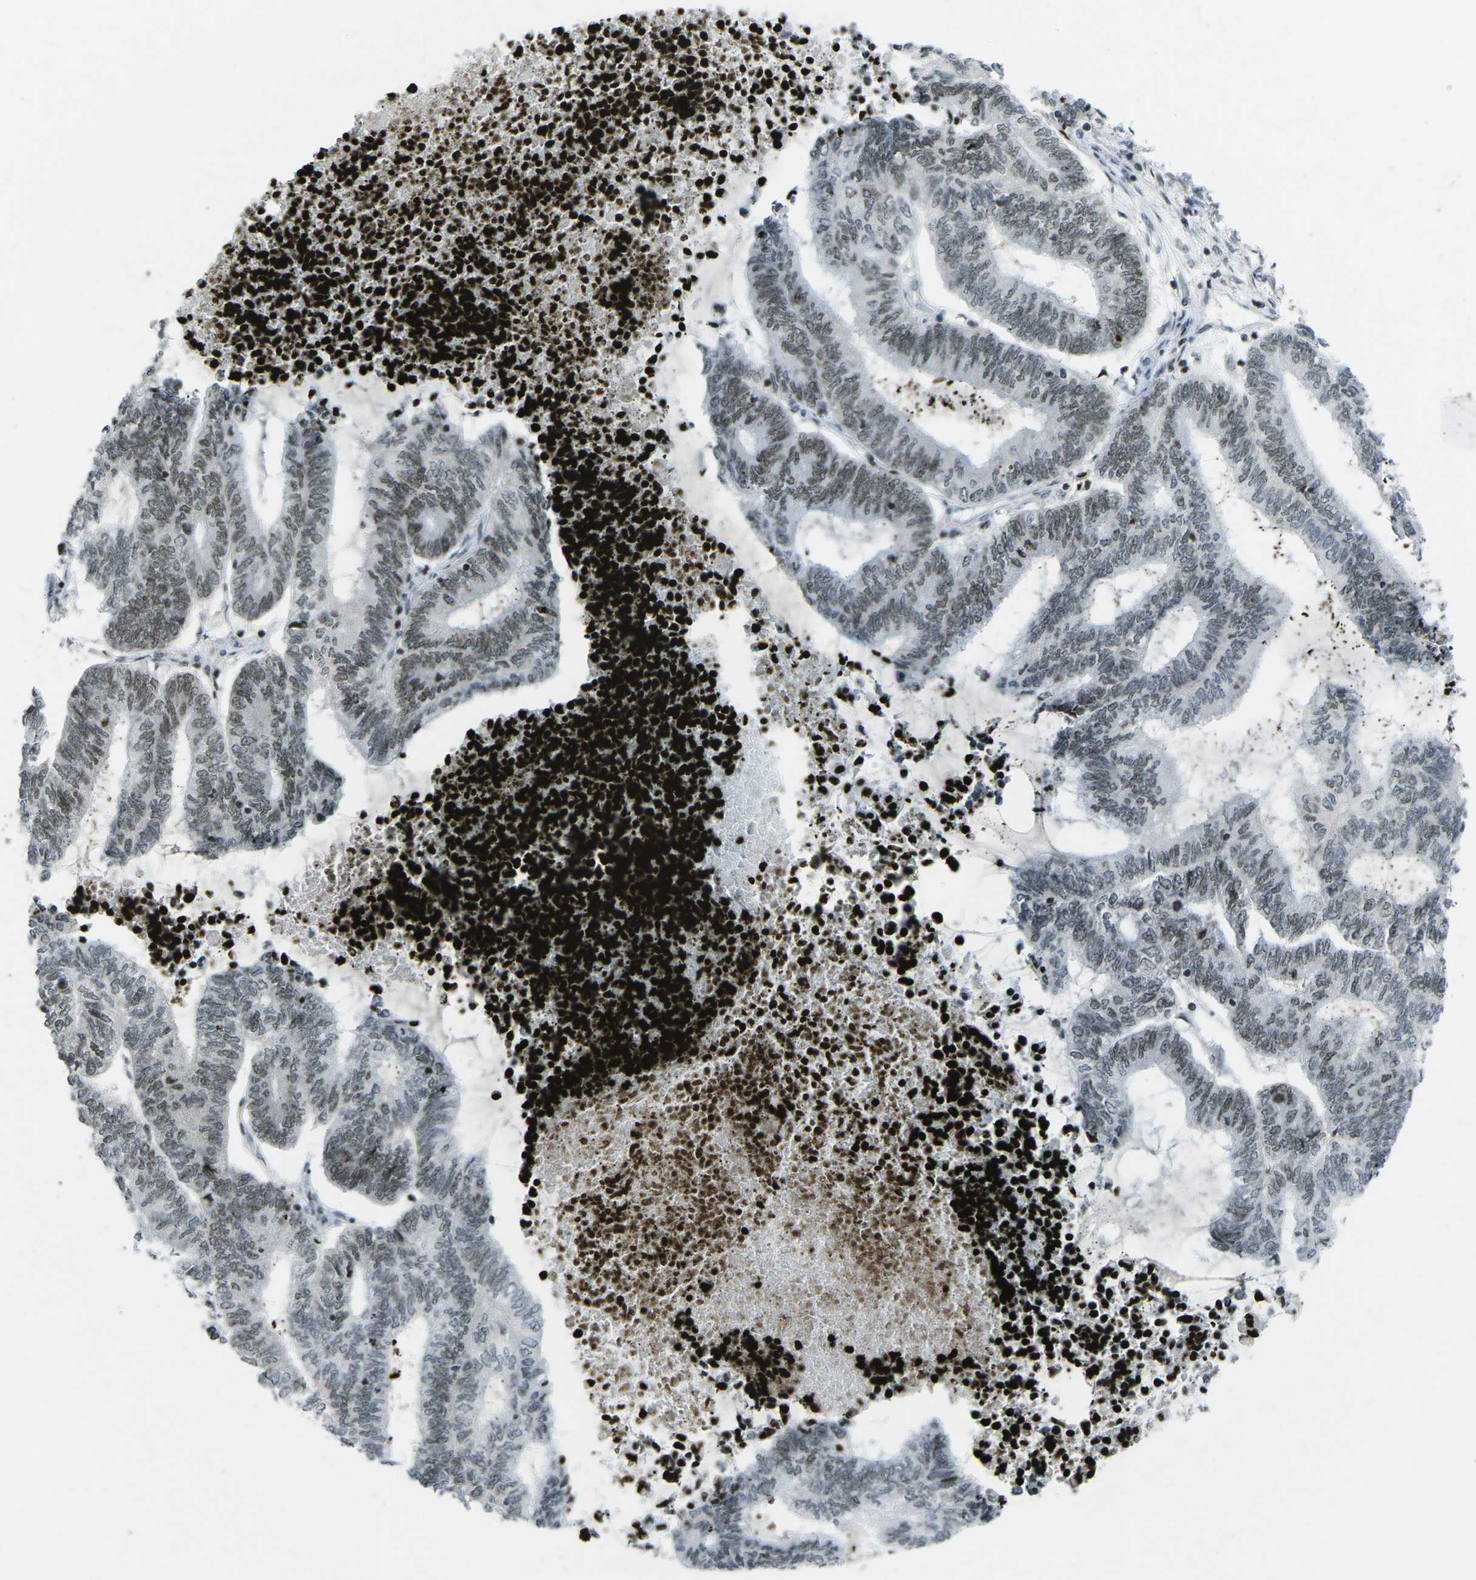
{"staining": {"intensity": "moderate", "quantity": "25%-75%", "location": "nuclear"}, "tissue": "endometrial cancer", "cell_type": "Tumor cells", "image_type": "cancer", "snomed": [{"axis": "morphology", "description": "Adenocarcinoma, NOS"}, {"axis": "topography", "description": "Uterus"}, {"axis": "topography", "description": "Endometrium"}], "caption": "Adenocarcinoma (endometrial) stained with DAB immunohistochemistry (IHC) displays medium levels of moderate nuclear positivity in about 25%-75% of tumor cells.", "gene": "EME1", "patient": {"sex": "female", "age": 70}}